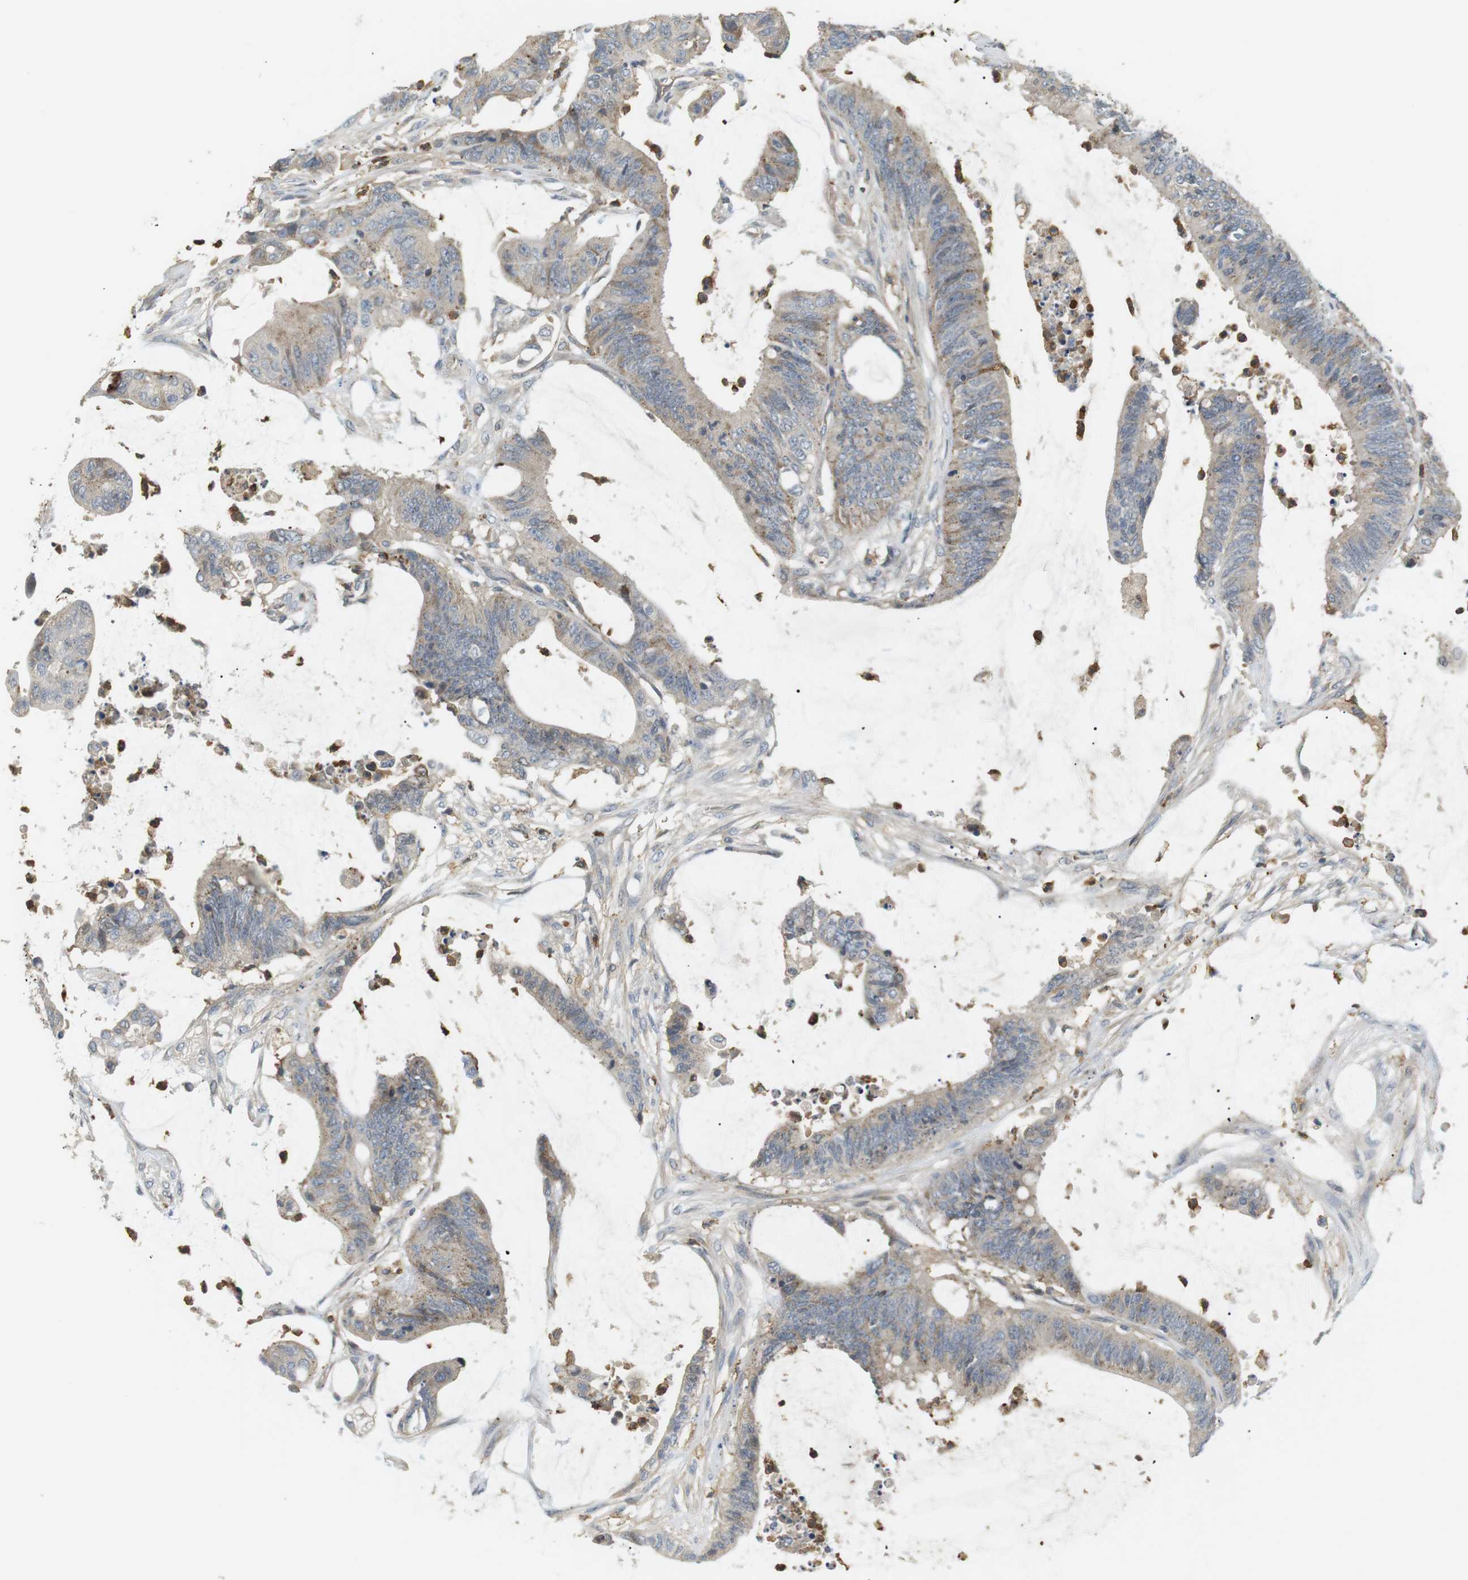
{"staining": {"intensity": "weak", "quantity": ">75%", "location": "cytoplasmic/membranous"}, "tissue": "colorectal cancer", "cell_type": "Tumor cells", "image_type": "cancer", "snomed": [{"axis": "morphology", "description": "Adenocarcinoma, NOS"}, {"axis": "topography", "description": "Rectum"}], "caption": "Tumor cells show weak cytoplasmic/membranous expression in about >75% of cells in colorectal cancer.", "gene": "P2RY1", "patient": {"sex": "female", "age": 66}}